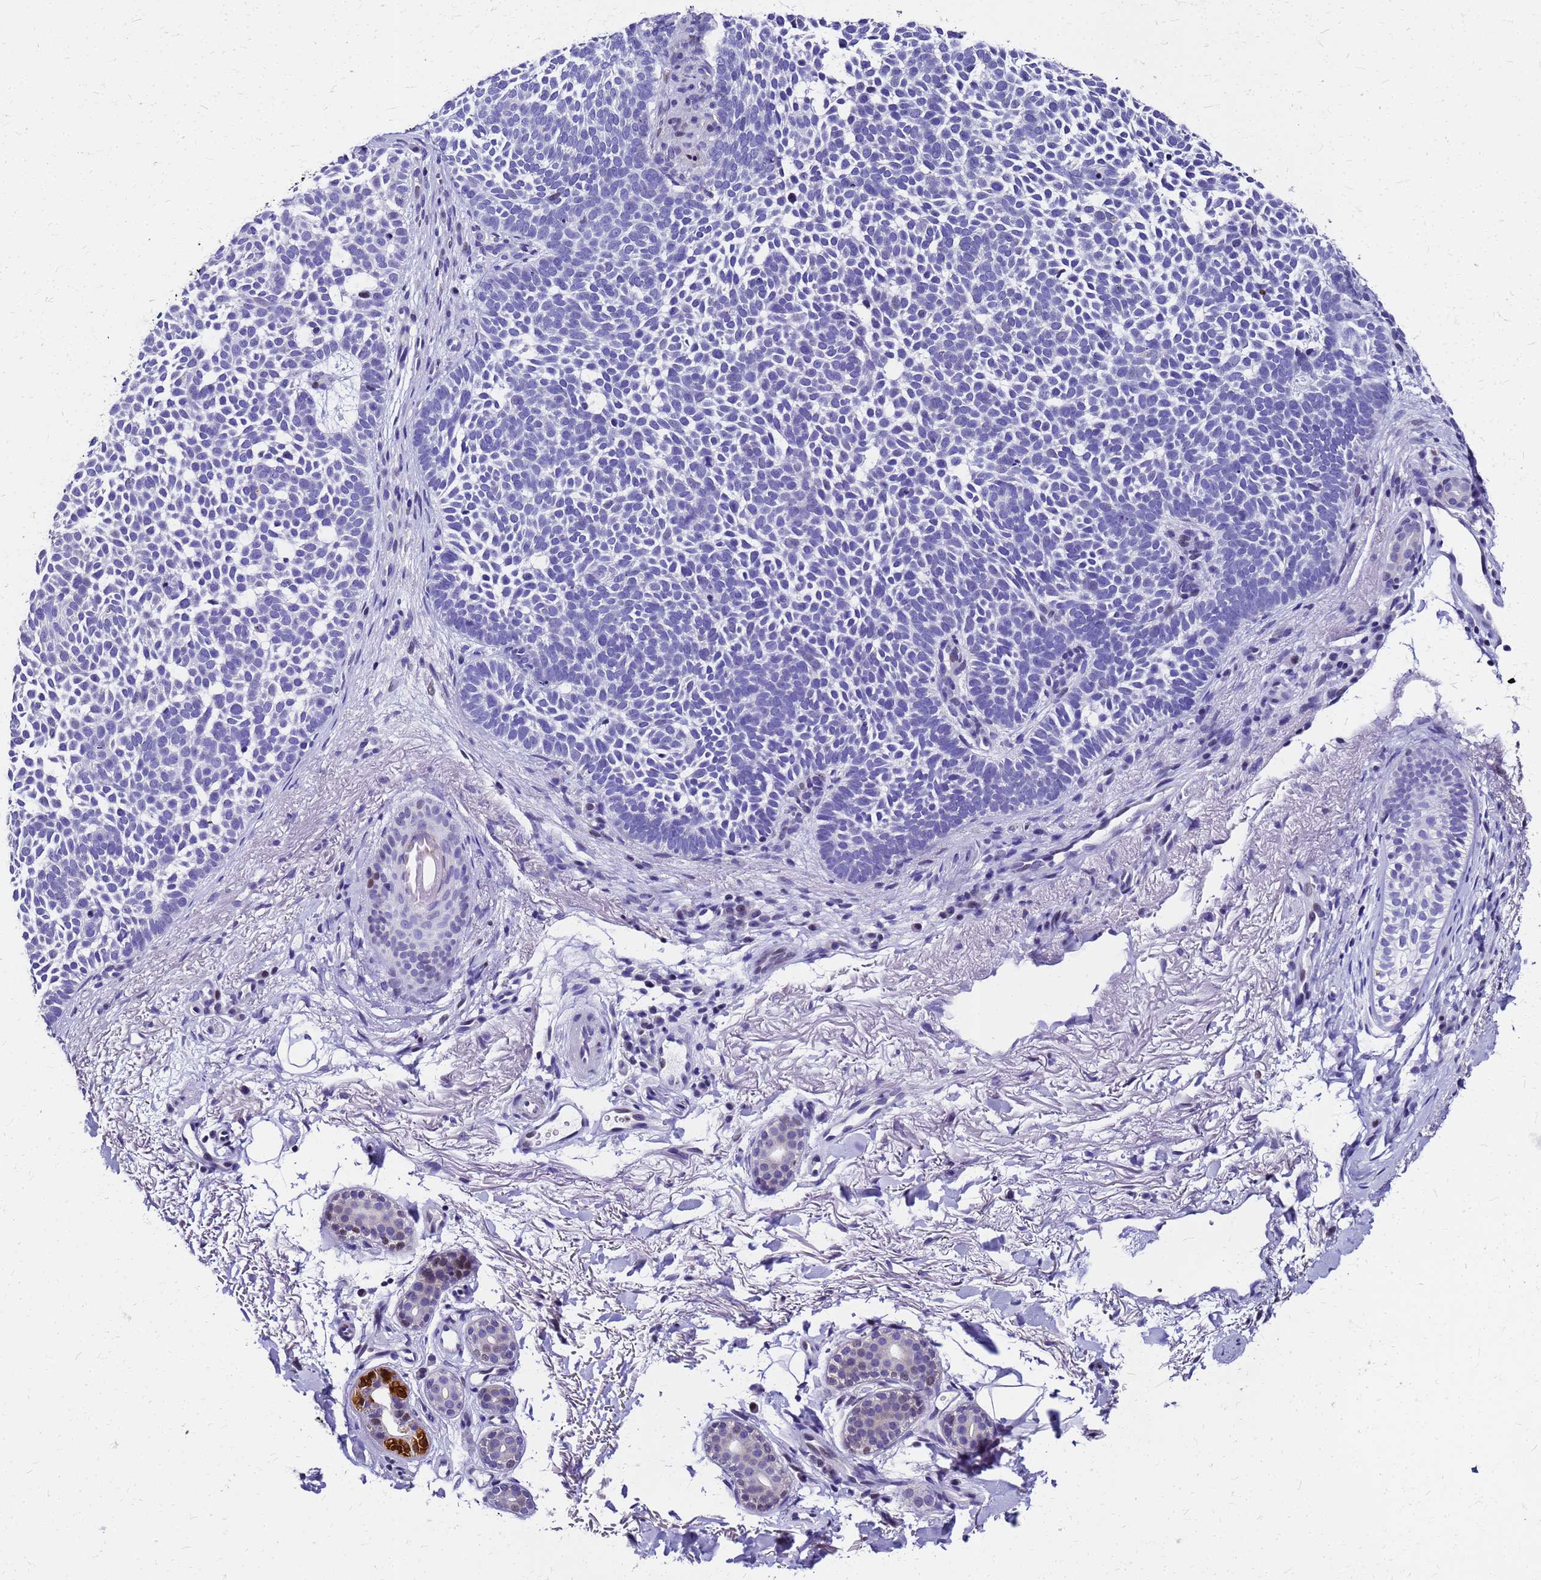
{"staining": {"intensity": "negative", "quantity": "none", "location": "none"}, "tissue": "skin cancer", "cell_type": "Tumor cells", "image_type": "cancer", "snomed": [{"axis": "morphology", "description": "Basal cell carcinoma"}, {"axis": "topography", "description": "Skin"}], "caption": "Skin cancer was stained to show a protein in brown. There is no significant expression in tumor cells.", "gene": "SMIM21", "patient": {"sex": "female", "age": 77}}